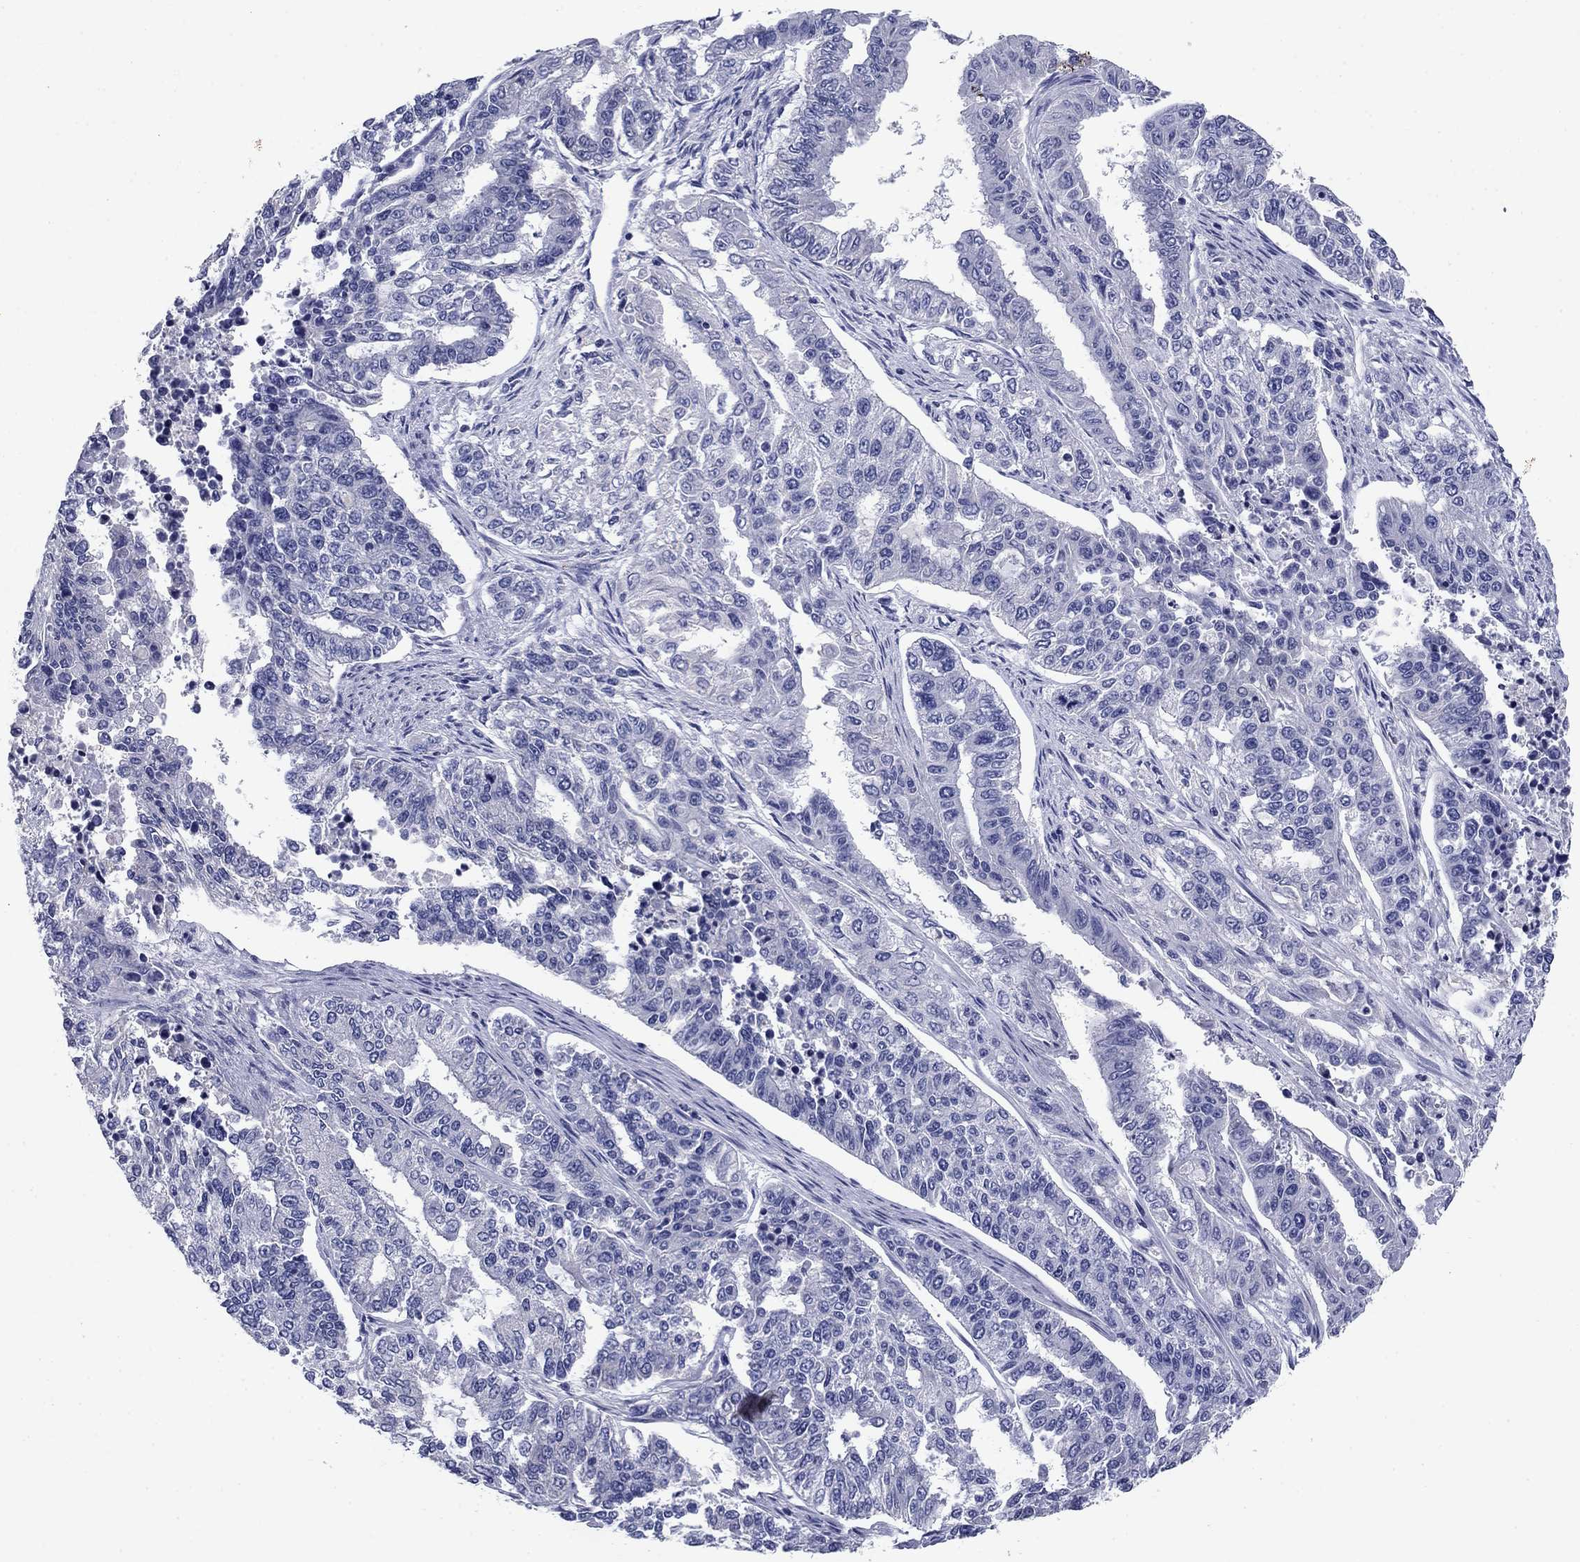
{"staining": {"intensity": "negative", "quantity": "none", "location": "none"}, "tissue": "endometrial cancer", "cell_type": "Tumor cells", "image_type": "cancer", "snomed": [{"axis": "morphology", "description": "Adenocarcinoma, NOS"}, {"axis": "topography", "description": "Uterus"}], "caption": "Micrograph shows no significant protein staining in tumor cells of endometrial cancer.", "gene": "PRKCG", "patient": {"sex": "female", "age": 59}}